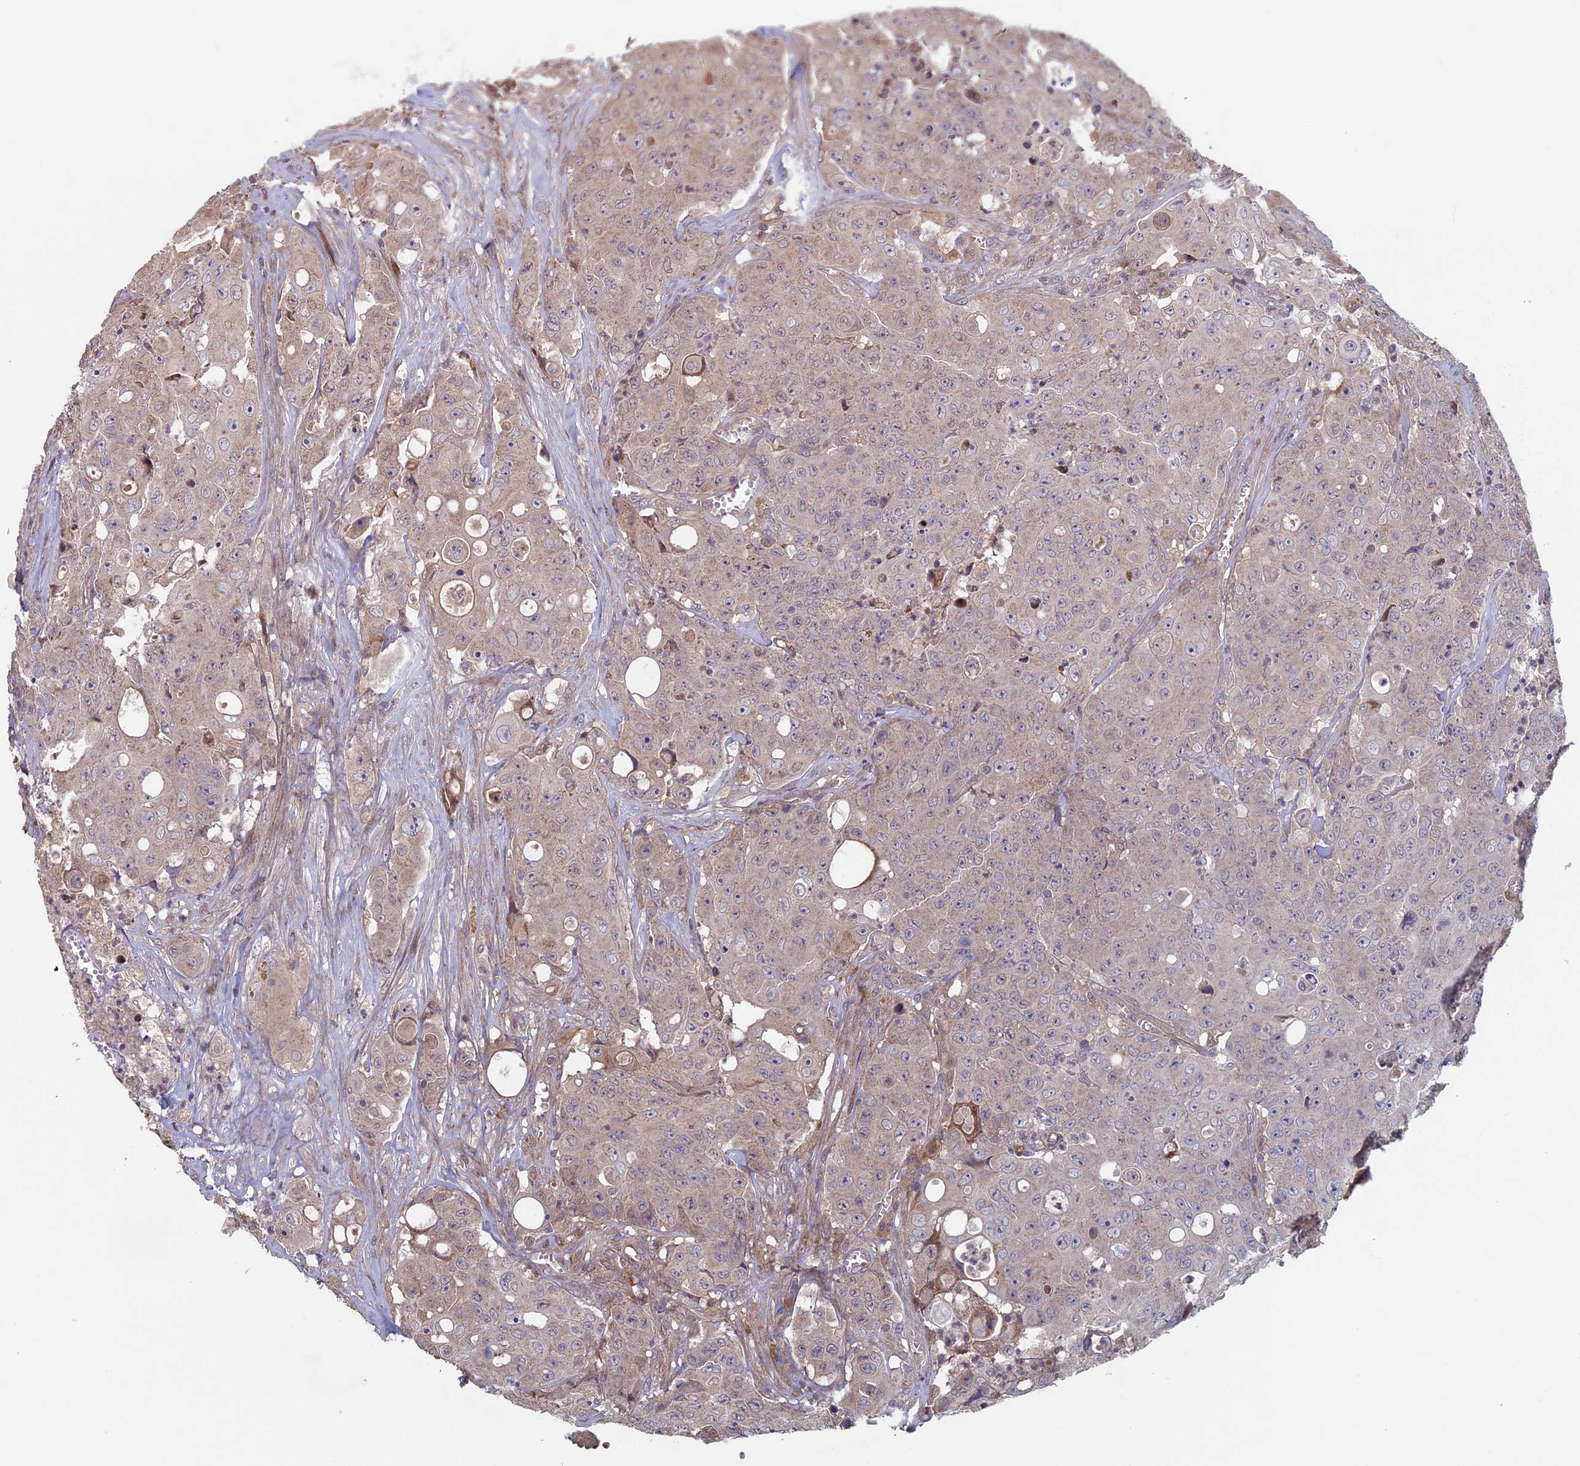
{"staining": {"intensity": "weak", "quantity": "<25%", "location": "cytoplasmic/membranous"}, "tissue": "colorectal cancer", "cell_type": "Tumor cells", "image_type": "cancer", "snomed": [{"axis": "morphology", "description": "Adenocarcinoma, NOS"}, {"axis": "topography", "description": "Colon"}], "caption": "An immunohistochemistry (IHC) photomicrograph of colorectal cancer (adenocarcinoma) is shown. There is no staining in tumor cells of colorectal cancer (adenocarcinoma).", "gene": "RCCD1", "patient": {"sex": "male", "age": 51}}